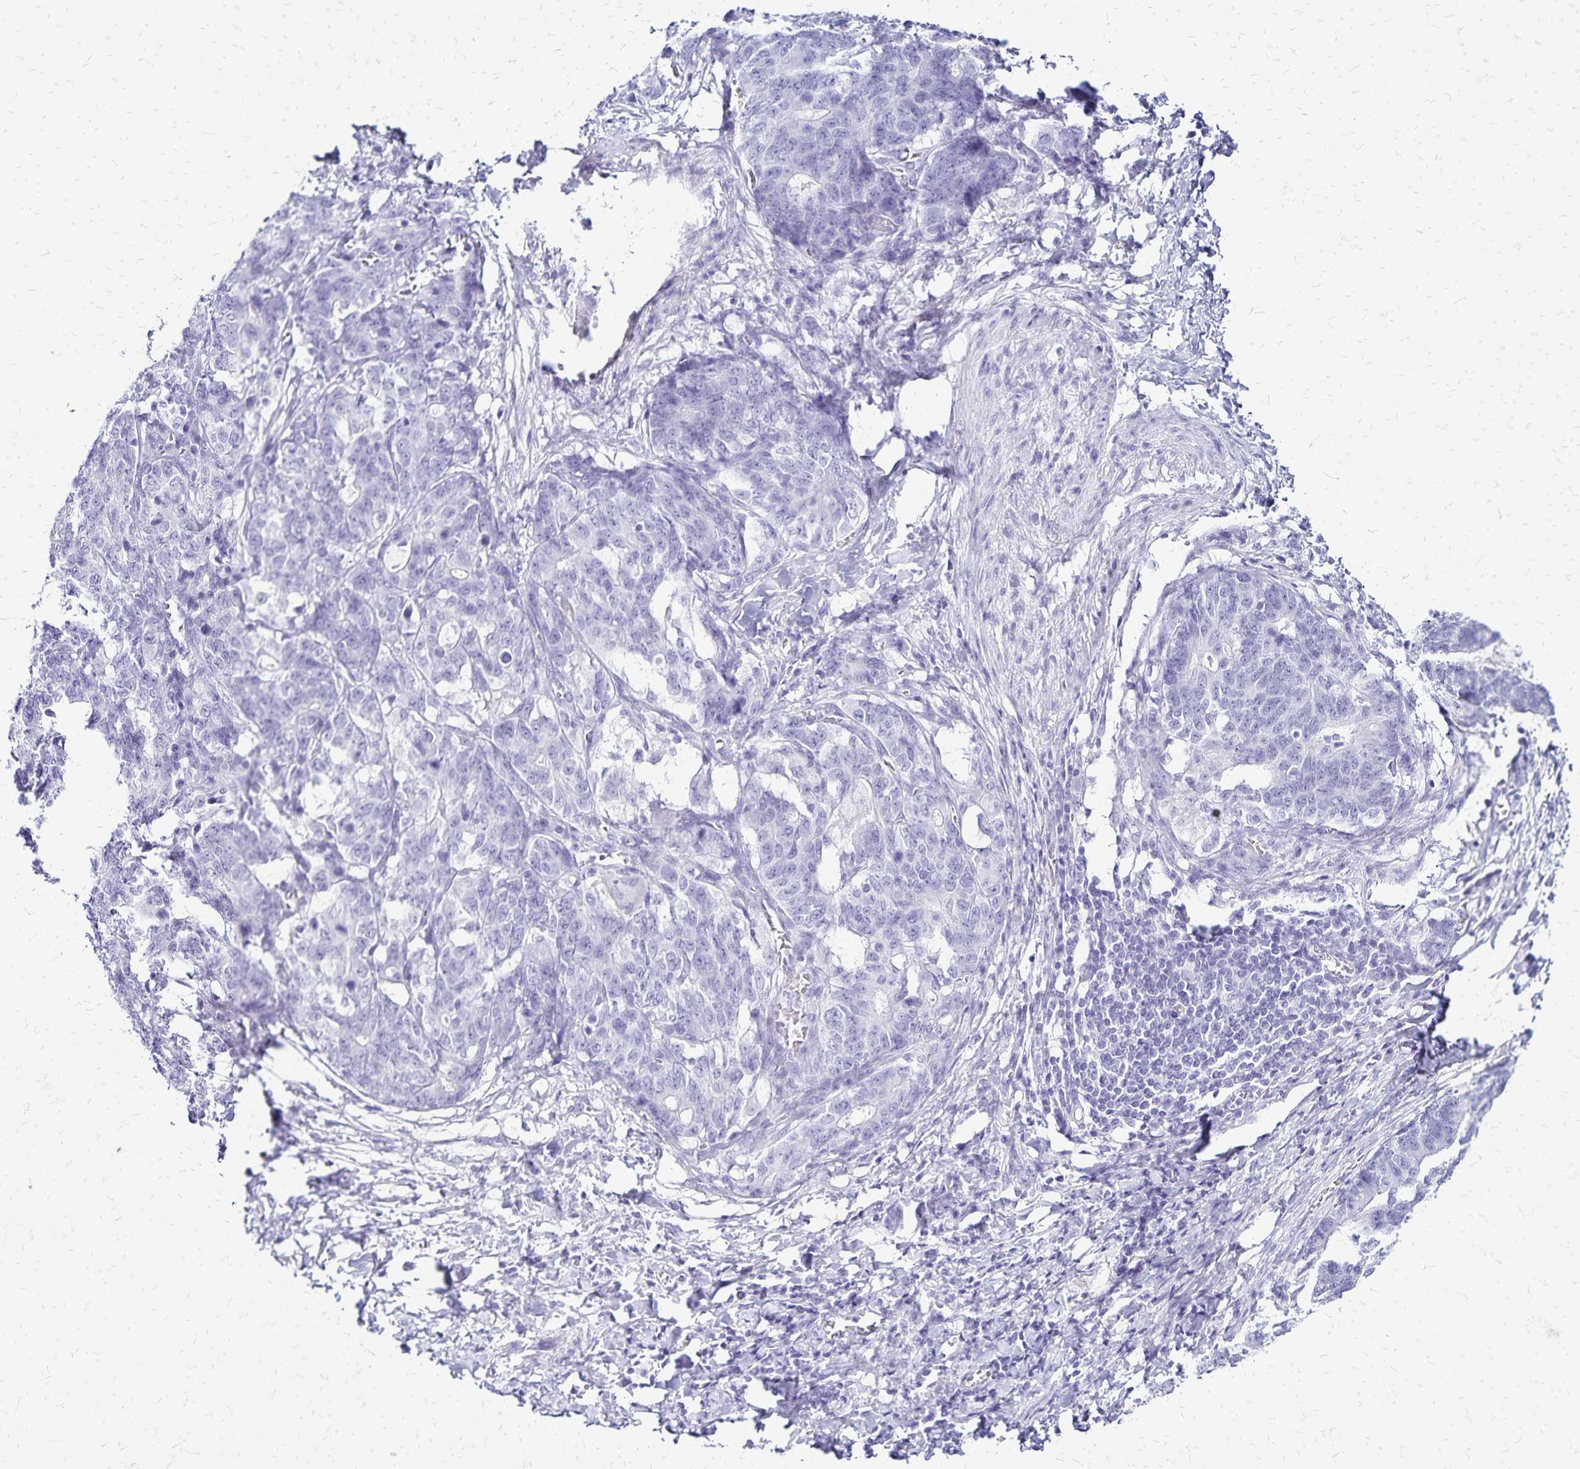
{"staining": {"intensity": "negative", "quantity": "none", "location": "none"}, "tissue": "stomach cancer", "cell_type": "Tumor cells", "image_type": "cancer", "snomed": [{"axis": "morphology", "description": "Normal tissue, NOS"}, {"axis": "morphology", "description": "Adenocarcinoma, NOS"}, {"axis": "topography", "description": "Stomach"}], "caption": "This is a micrograph of immunohistochemistry (IHC) staining of stomach cancer, which shows no expression in tumor cells. (Immunohistochemistry (ihc), brightfield microscopy, high magnification).", "gene": "LIN28B", "patient": {"sex": "female", "age": 64}}